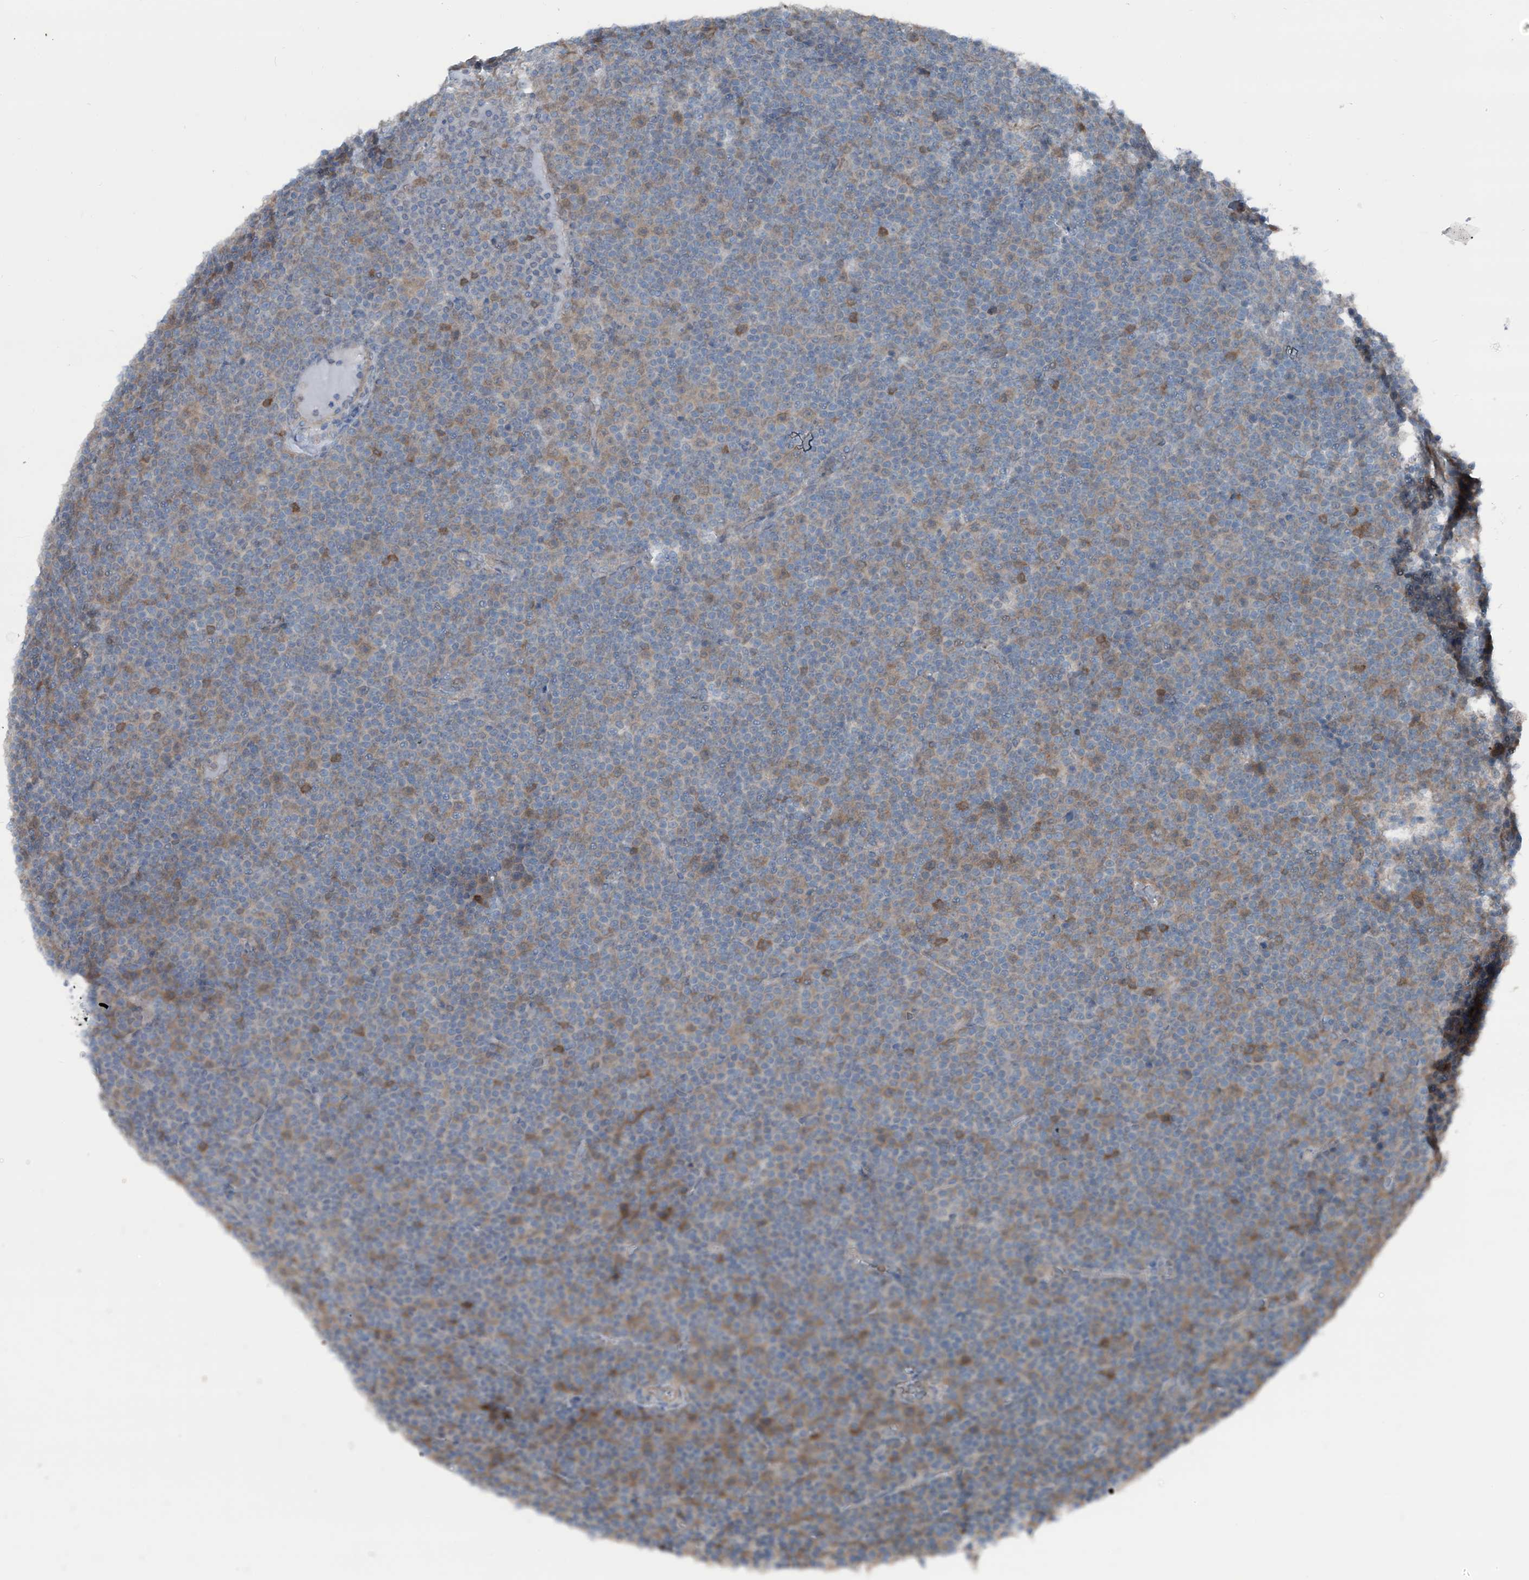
{"staining": {"intensity": "moderate", "quantity": "<25%", "location": "cytoplasmic/membranous"}, "tissue": "lymphoma", "cell_type": "Tumor cells", "image_type": "cancer", "snomed": [{"axis": "morphology", "description": "Malignant lymphoma, non-Hodgkin's type, Low grade"}, {"axis": "topography", "description": "Lymph node"}], "caption": "Human low-grade malignant lymphoma, non-Hodgkin's type stained with a protein marker displays moderate staining in tumor cells.", "gene": "HSPB11", "patient": {"sex": "female", "age": 67}}